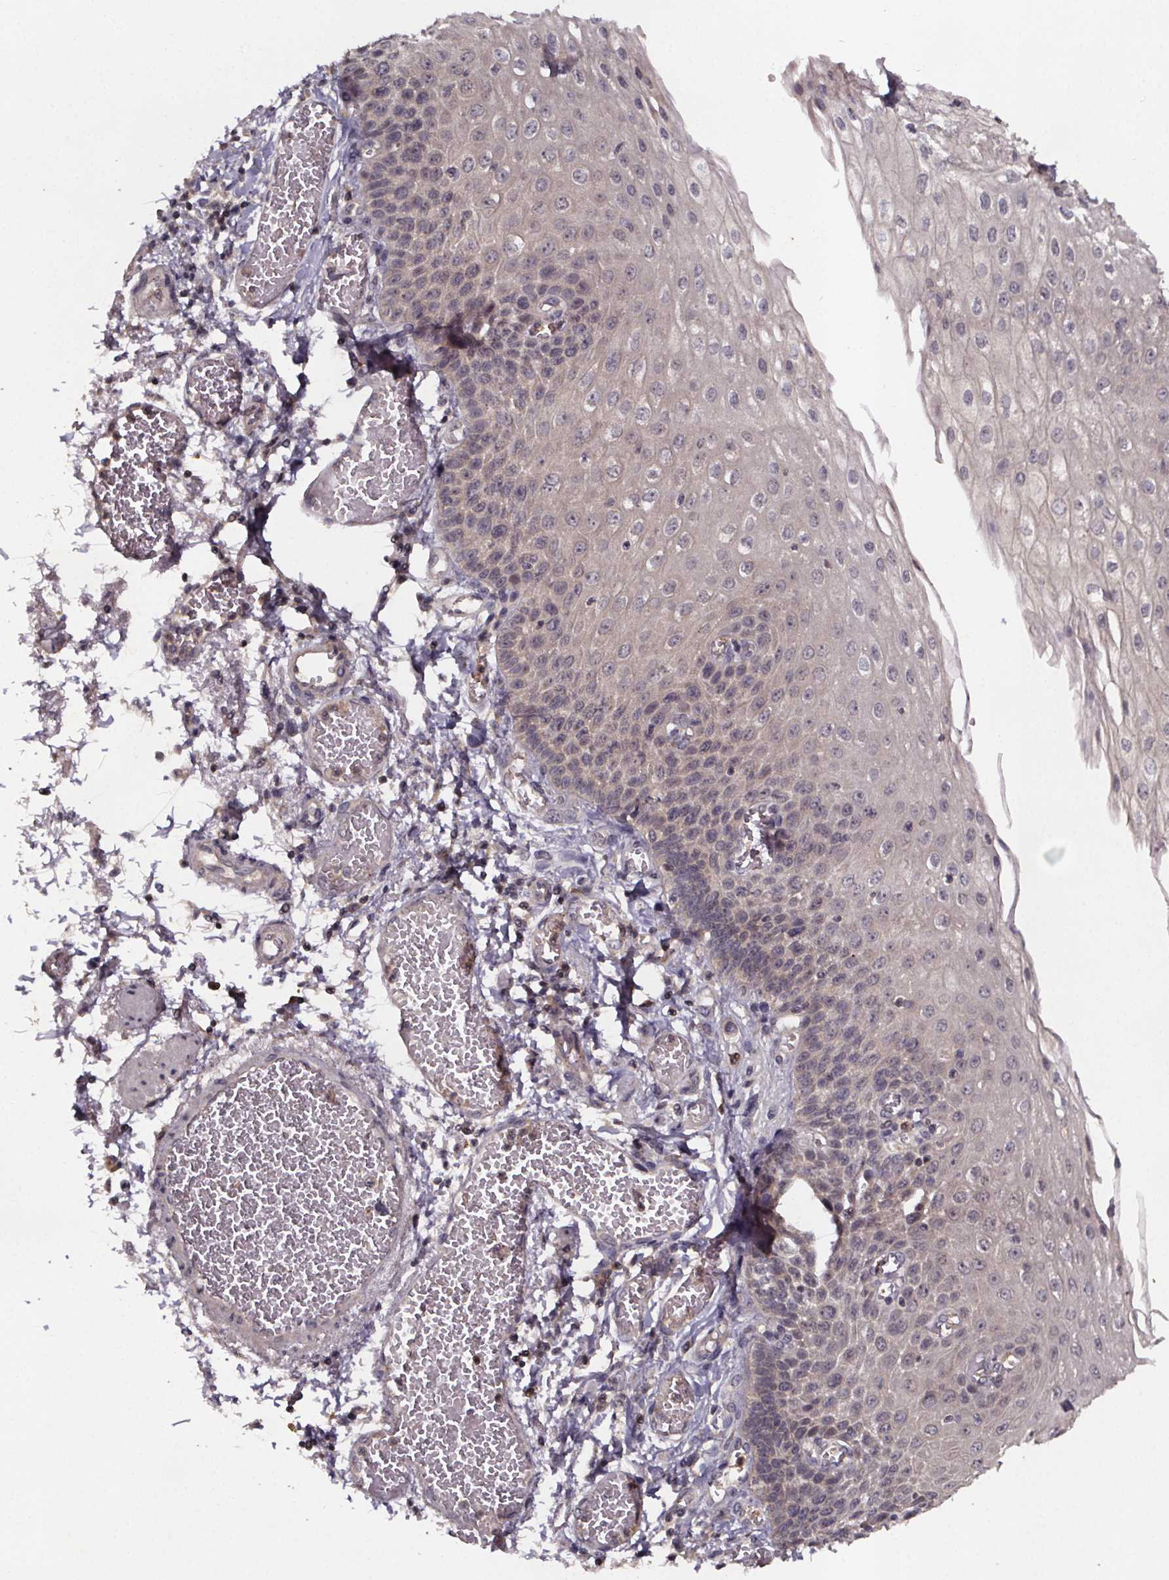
{"staining": {"intensity": "negative", "quantity": "none", "location": "none"}, "tissue": "esophagus", "cell_type": "Squamous epithelial cells", "image_type": "normal", "snomed": [{"axis": "morphology", "description": "Normal tissue, NOS"}, {"axis": "morphology", "description": "Adenocarcinoma, NOS"}, {"axis": "topography", "description": "Esophagus"}], "caption": "Immunohistochemical staining of benign esophagus reveals no significant positivity in squamous epithelial cells. The staining was performed using DAB to visualize the protein expression in brown, while the nuclei were stained in blue with hematoxylin (Magnification: 20x).", "gene": "SMIM1", "patient": {"sex": "male", "age": 81}}